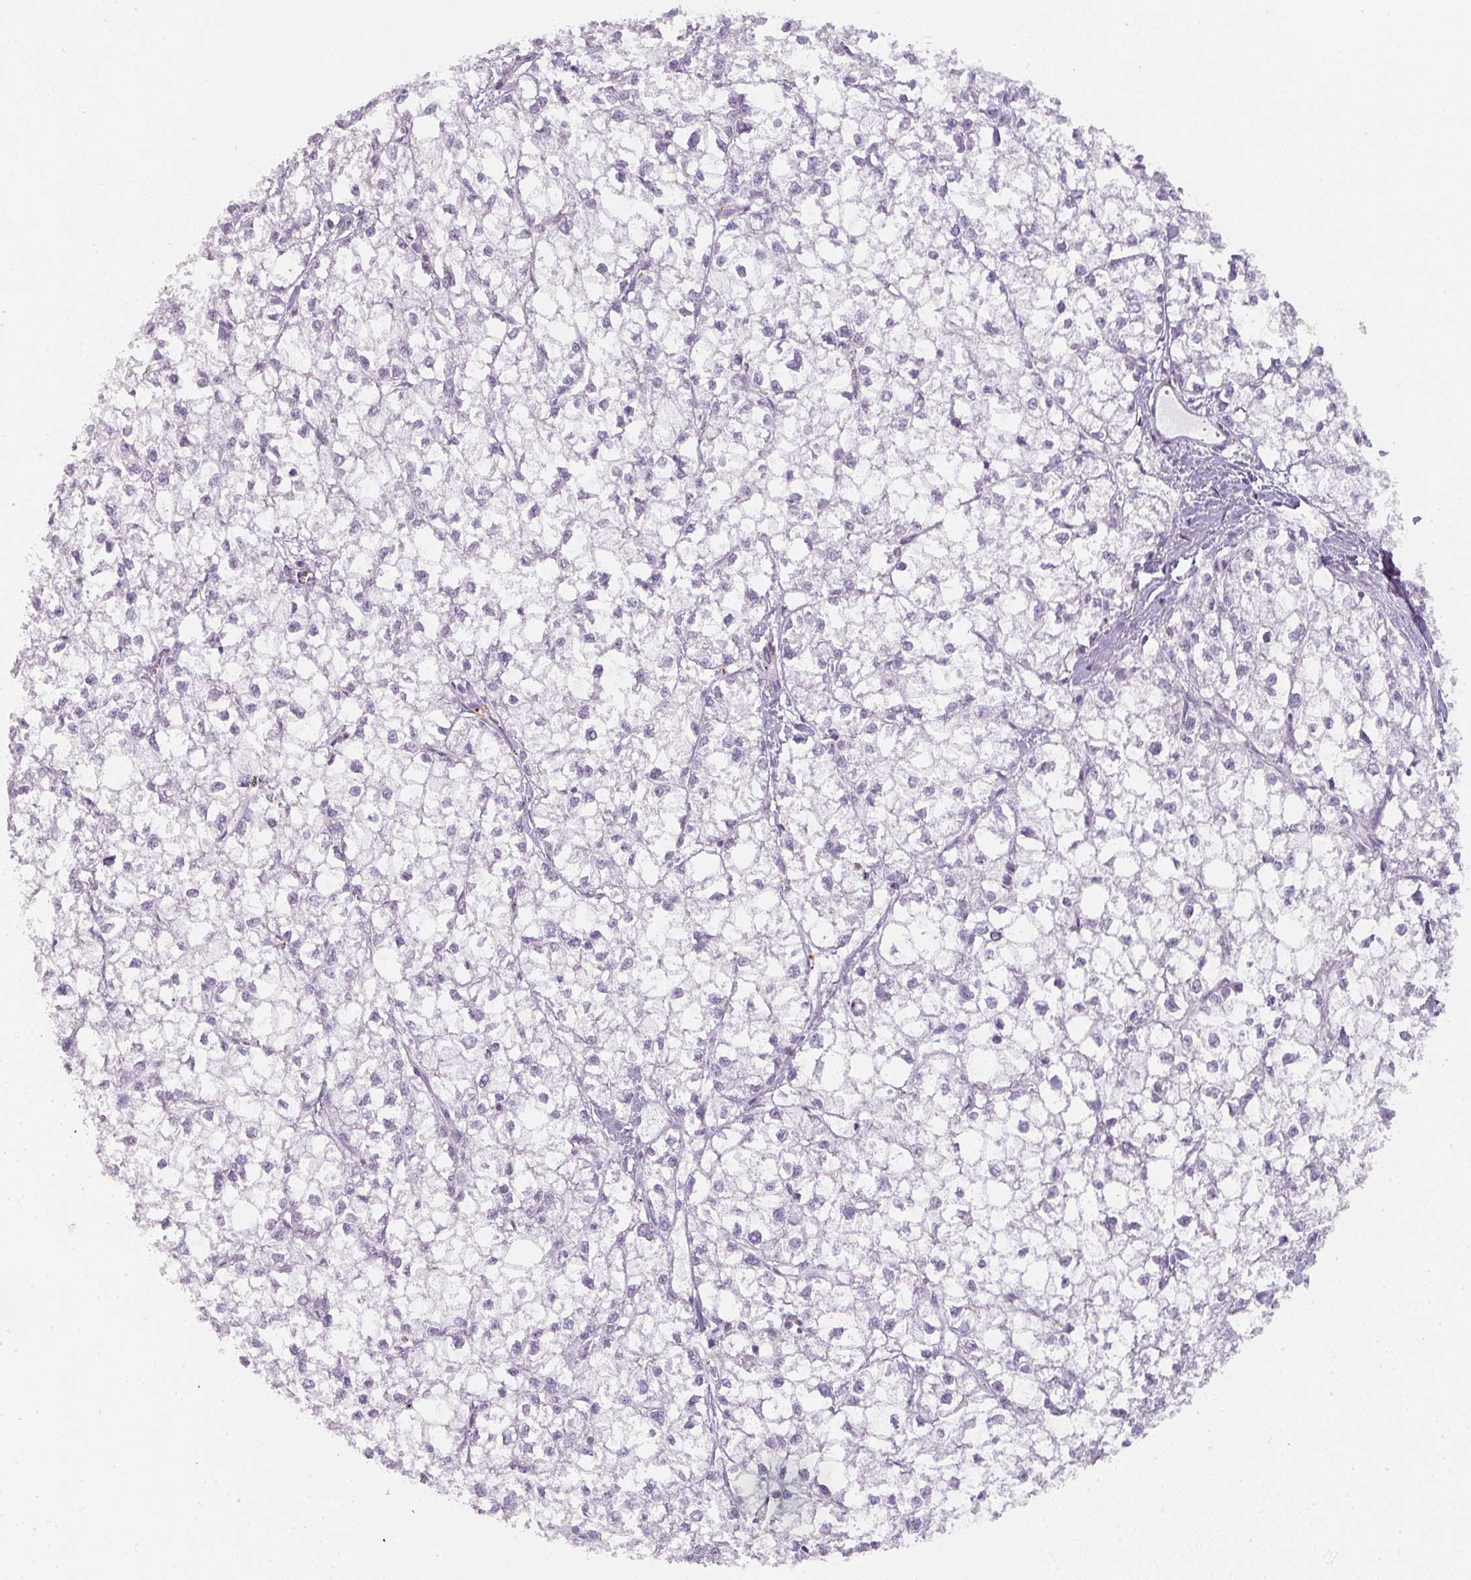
{"staining": {"intensity": "negative", "quantity": "none", "location": "none"}, "tissue": "liver cancer", "cell_type": "Tumor cells", "image_type": "cancer", "snomed": [{"axis": "morphology", "description": "Carcinoma, Hepatocellular, NOS"}, {"axis": "topography", "description": "Liver"}], "caption": "Immunohistochemistry (IHC) of human liver hepatocellular carcinoma displays no positivity in tumor cells.", "gene": "TMEM42", "patient": {"sex": "female", "age": 43}}